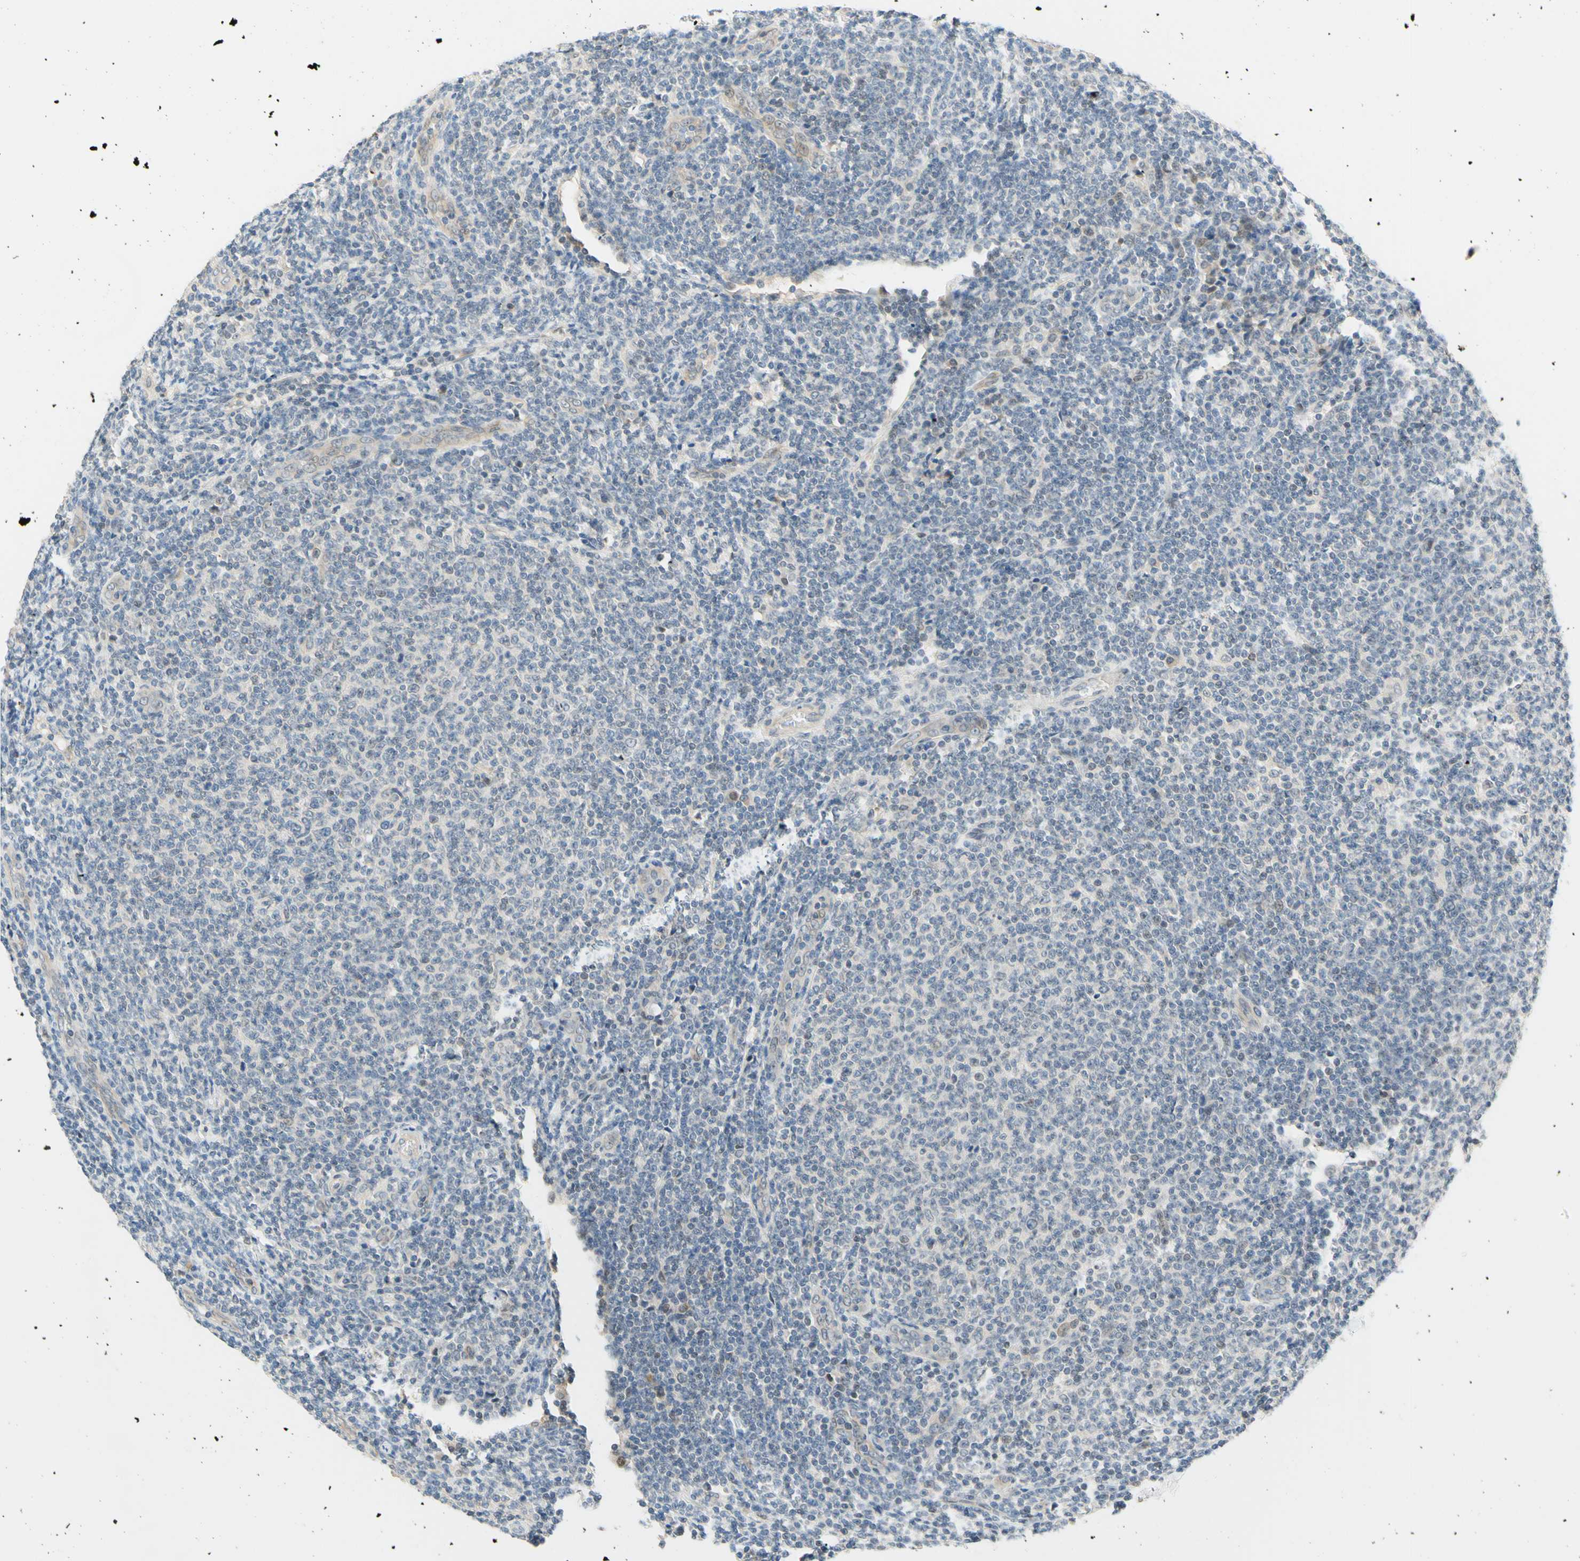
{"staining": {"intensity": "weak", "quantity": "<25%", "location": "nuclear"}, "tissue": "lymphoma", "cell_type": "Tumor cells", "image_type": "cancer", "snomed": [{"axis": "morphology", "description": "Malignant lymphoma, non-Hodgkin's type, Low grade"}, {"axis": "topography", "description": "Lymph node"}], "caption": "A high-resolution histopathology image shows immunohistochemistry staining of lymphoma, which displays no significant expression in tumor cells.", "gene": "C2CD2L", "patient": {"sex": "male", "age": 66}}